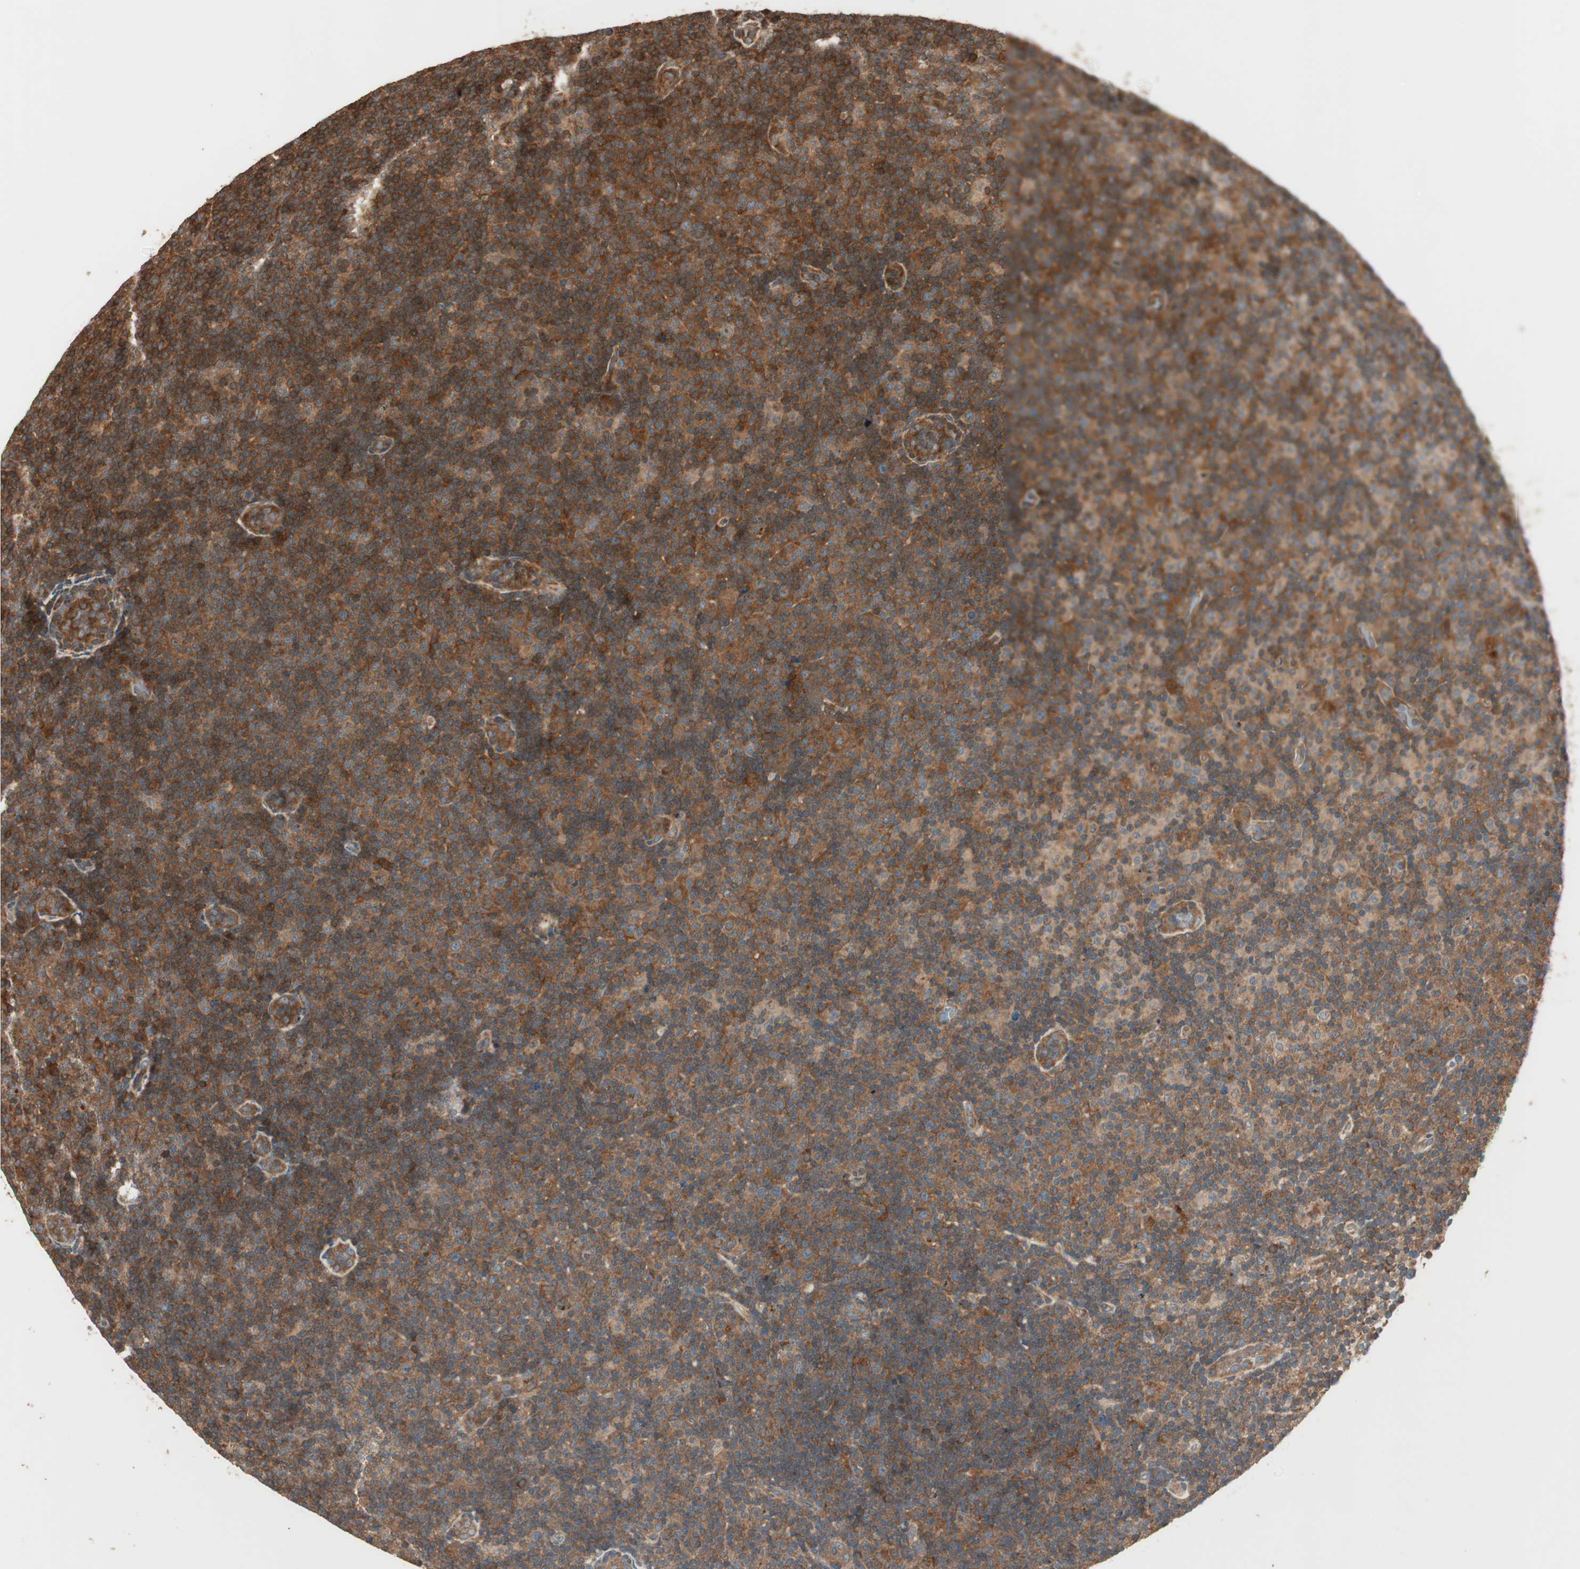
{"staining": {"intensity": "strong", "quantity": ">75%", "location": "cytoplasmic/membranous"}, "tissue": "lymphoma", "cell_type": "Tumor cells", "image_type": "cancer", "snomed": [{"axis": "morphology", "description": "Malignant lymphoma, non-Hodgkin's type, Low grade"}, {"axis": "topography", "description": "Lymph node"}], "caption": "An immunohistochemistry (IHC) photomicrograph of tumor tissue is shown. Protein staining in brown highlights strong cytoplasmic/membranous positivity in lymphoma within tumor cells.", "gene": "CNOT4", "patient": {"sex": "male", "age": 83}}